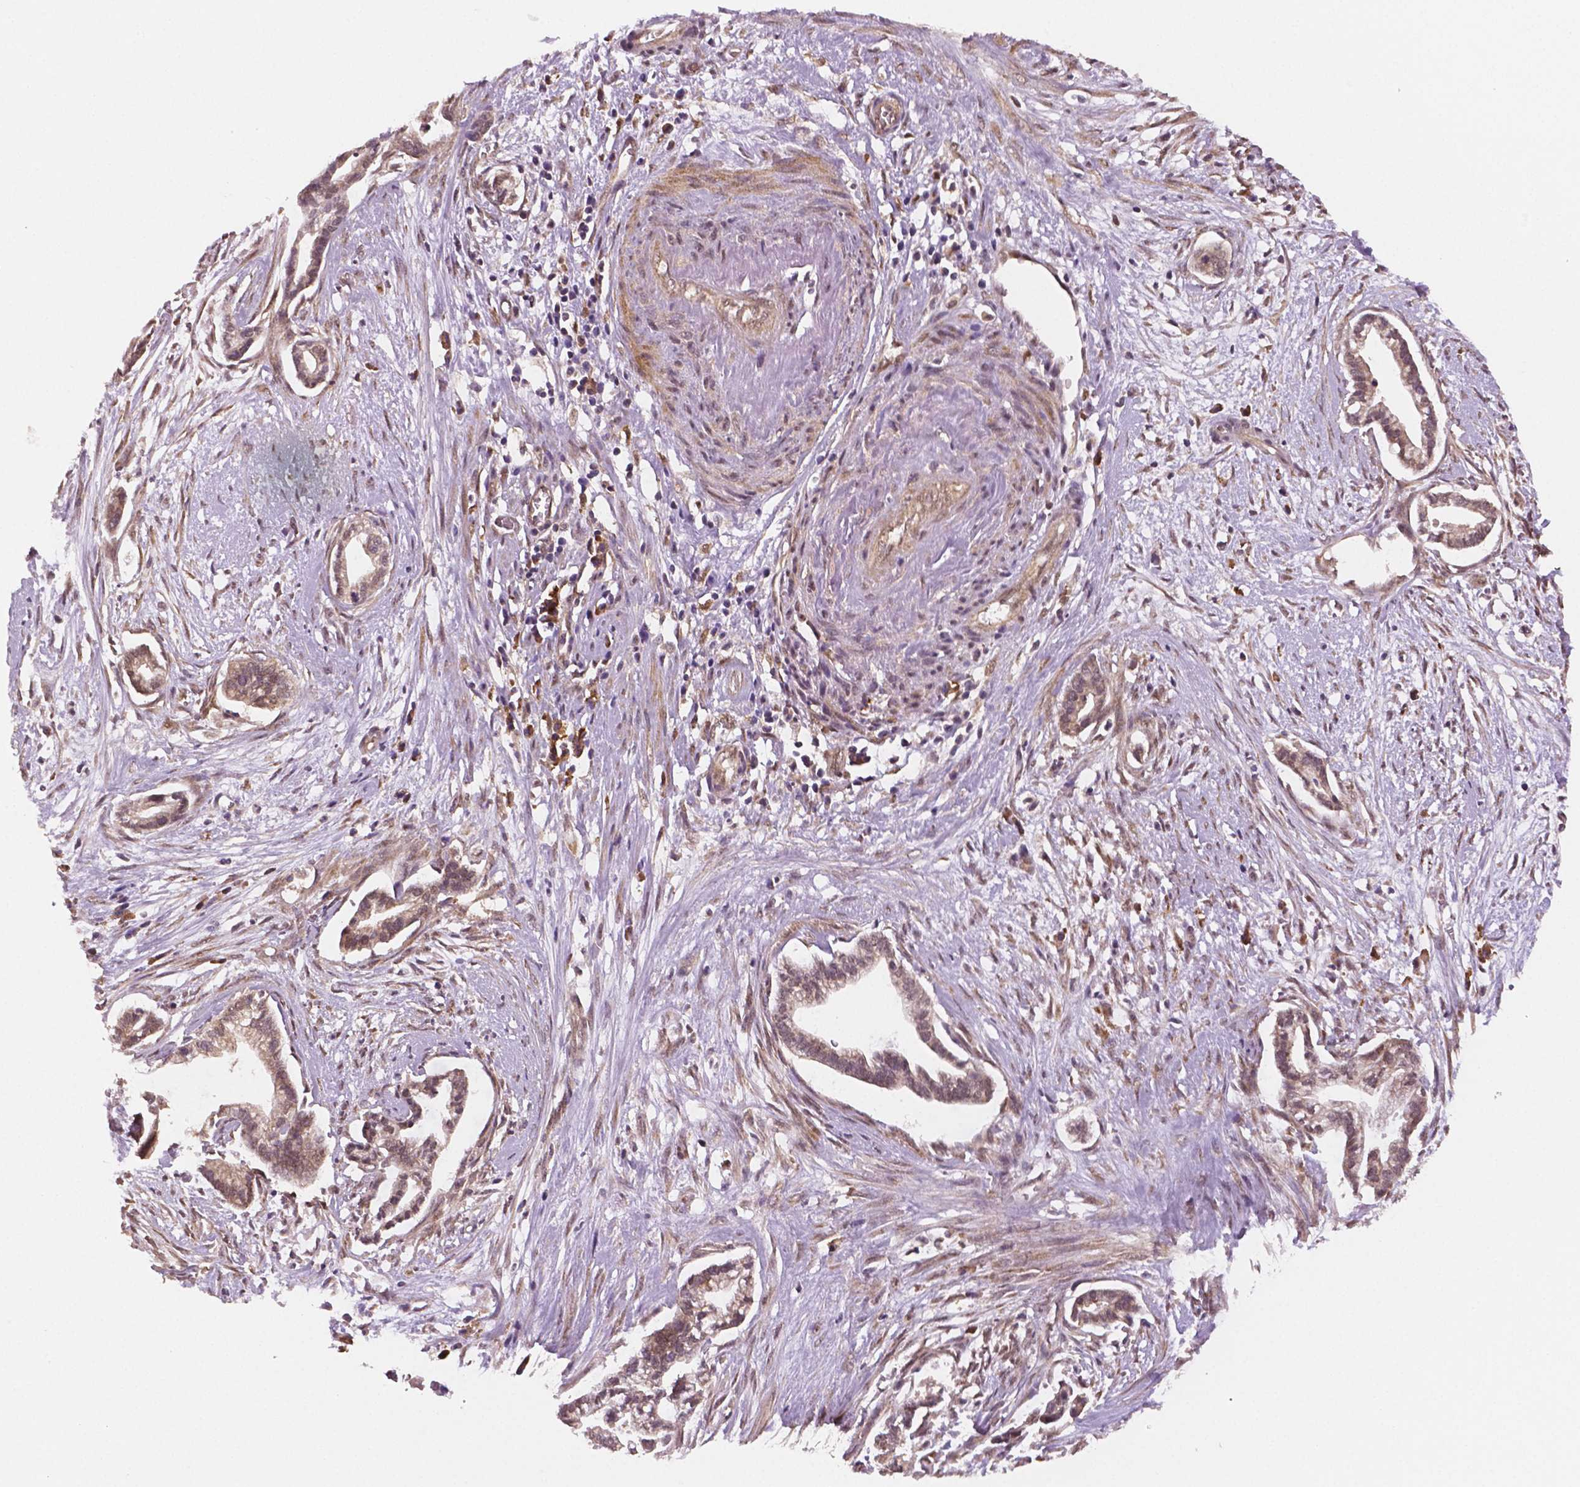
{"staining": {"intensity": "weak", "quantity": ">75%", "location": "cytoplasmic/membranous"}, "tissue": "cervical cancer", "cell_type": "Tumor cells", "image_type": "cancer", "snomed": [{"axis": "morphology", "description": "Adenocarcinoma, NOS"}, {"axis": "topography", "description": "Cervix"}], "caption": "A histopathology image showing weak cytoplasmic/membranous positivity in about >75% of tumor cells in cervical cancer, as visualized by brown immunohistochemical staining.", "gene": "STAT3", "patient": {"sex": "female", "age": 62}}